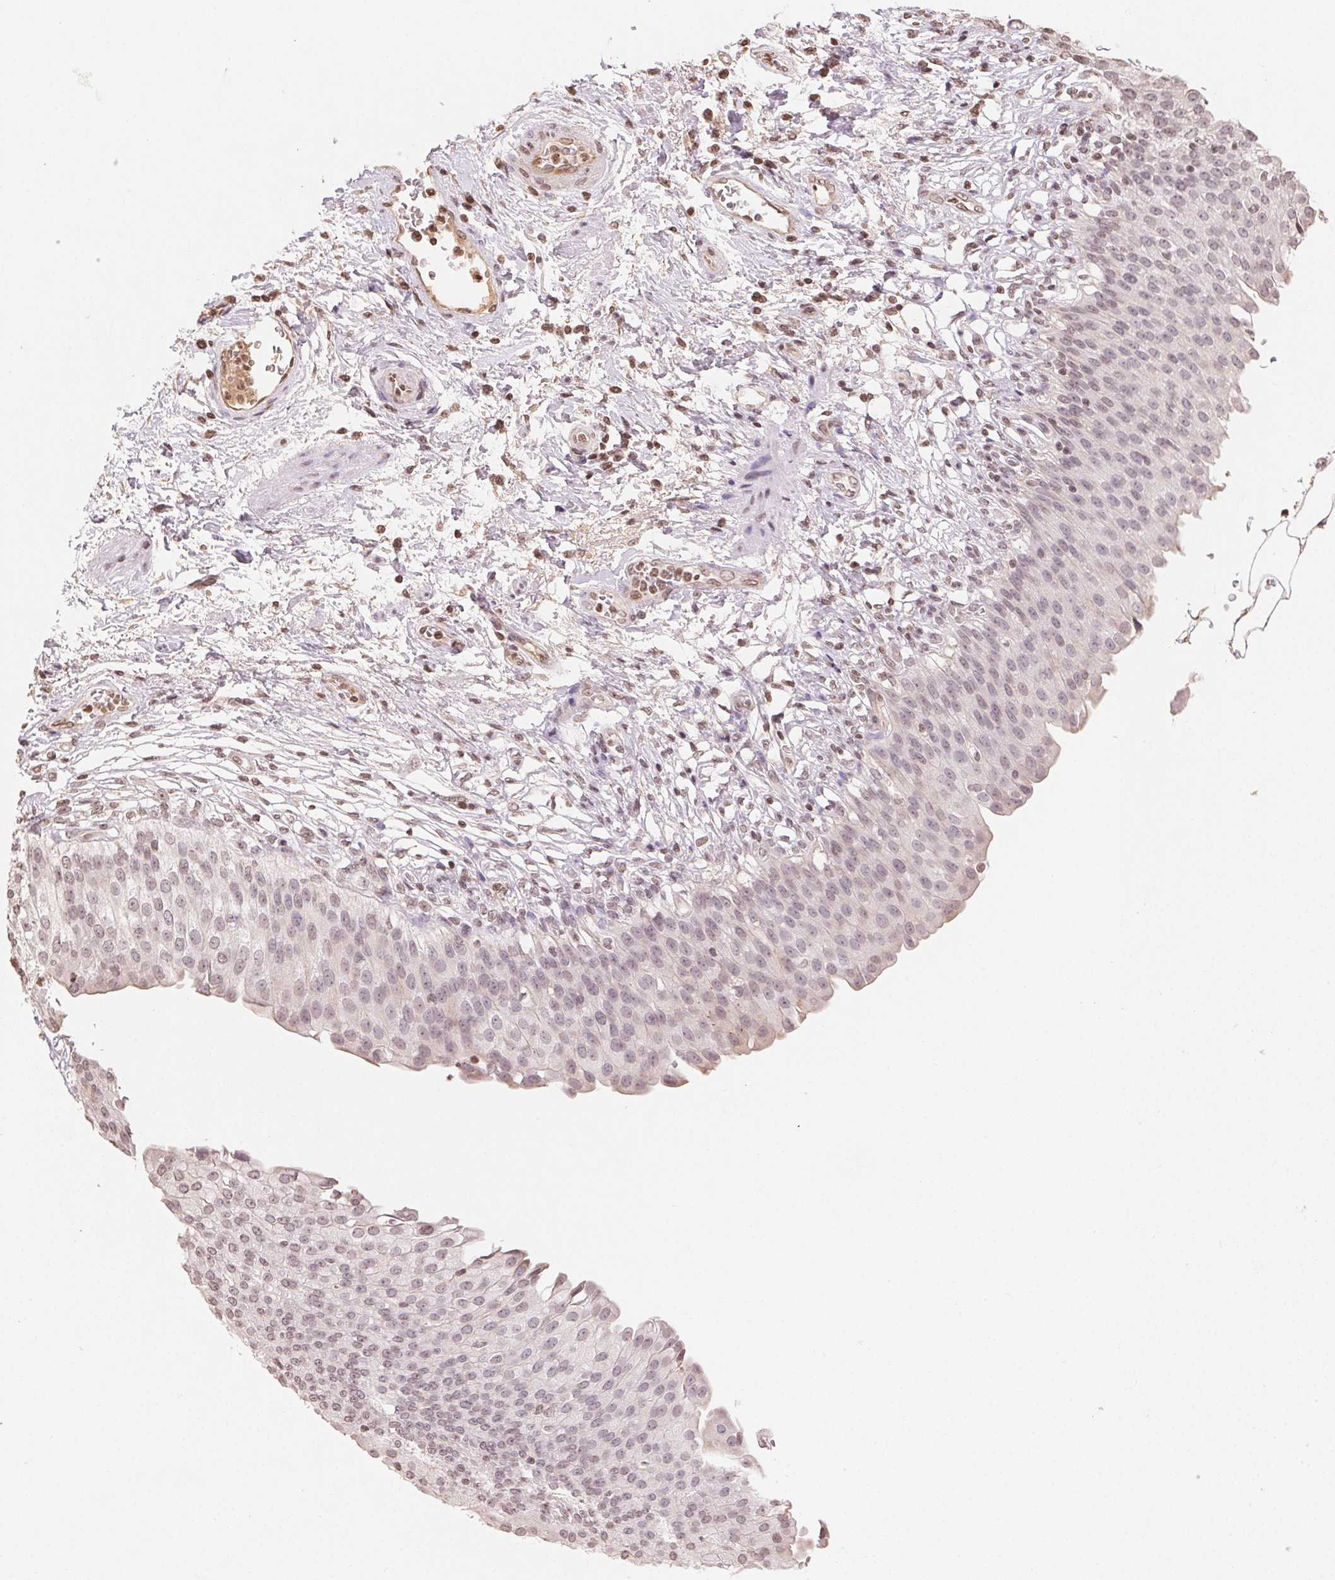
{"staining": {"intensity": "moderate", "quantity": "25%-75%", "location": "nuclear"}, "tissue": "urinary bladder", "cell_type": "Urothelial cells", "image_type": "normal", "snomed": [{"axis": "morphology", "description": "Normal tissue, NOS"}, {"axis": "topography", "description": "Urinary bladder"}, {"axis": "topography", "description": "Peripheral nerve tissue"}], "caption": "A histopathology image of urinary bladder stained for a protein displays moderate nuclear brown staining in urothelial cells.", "gene": "TBP", "patient": {"sex": "female", "age": 60}}